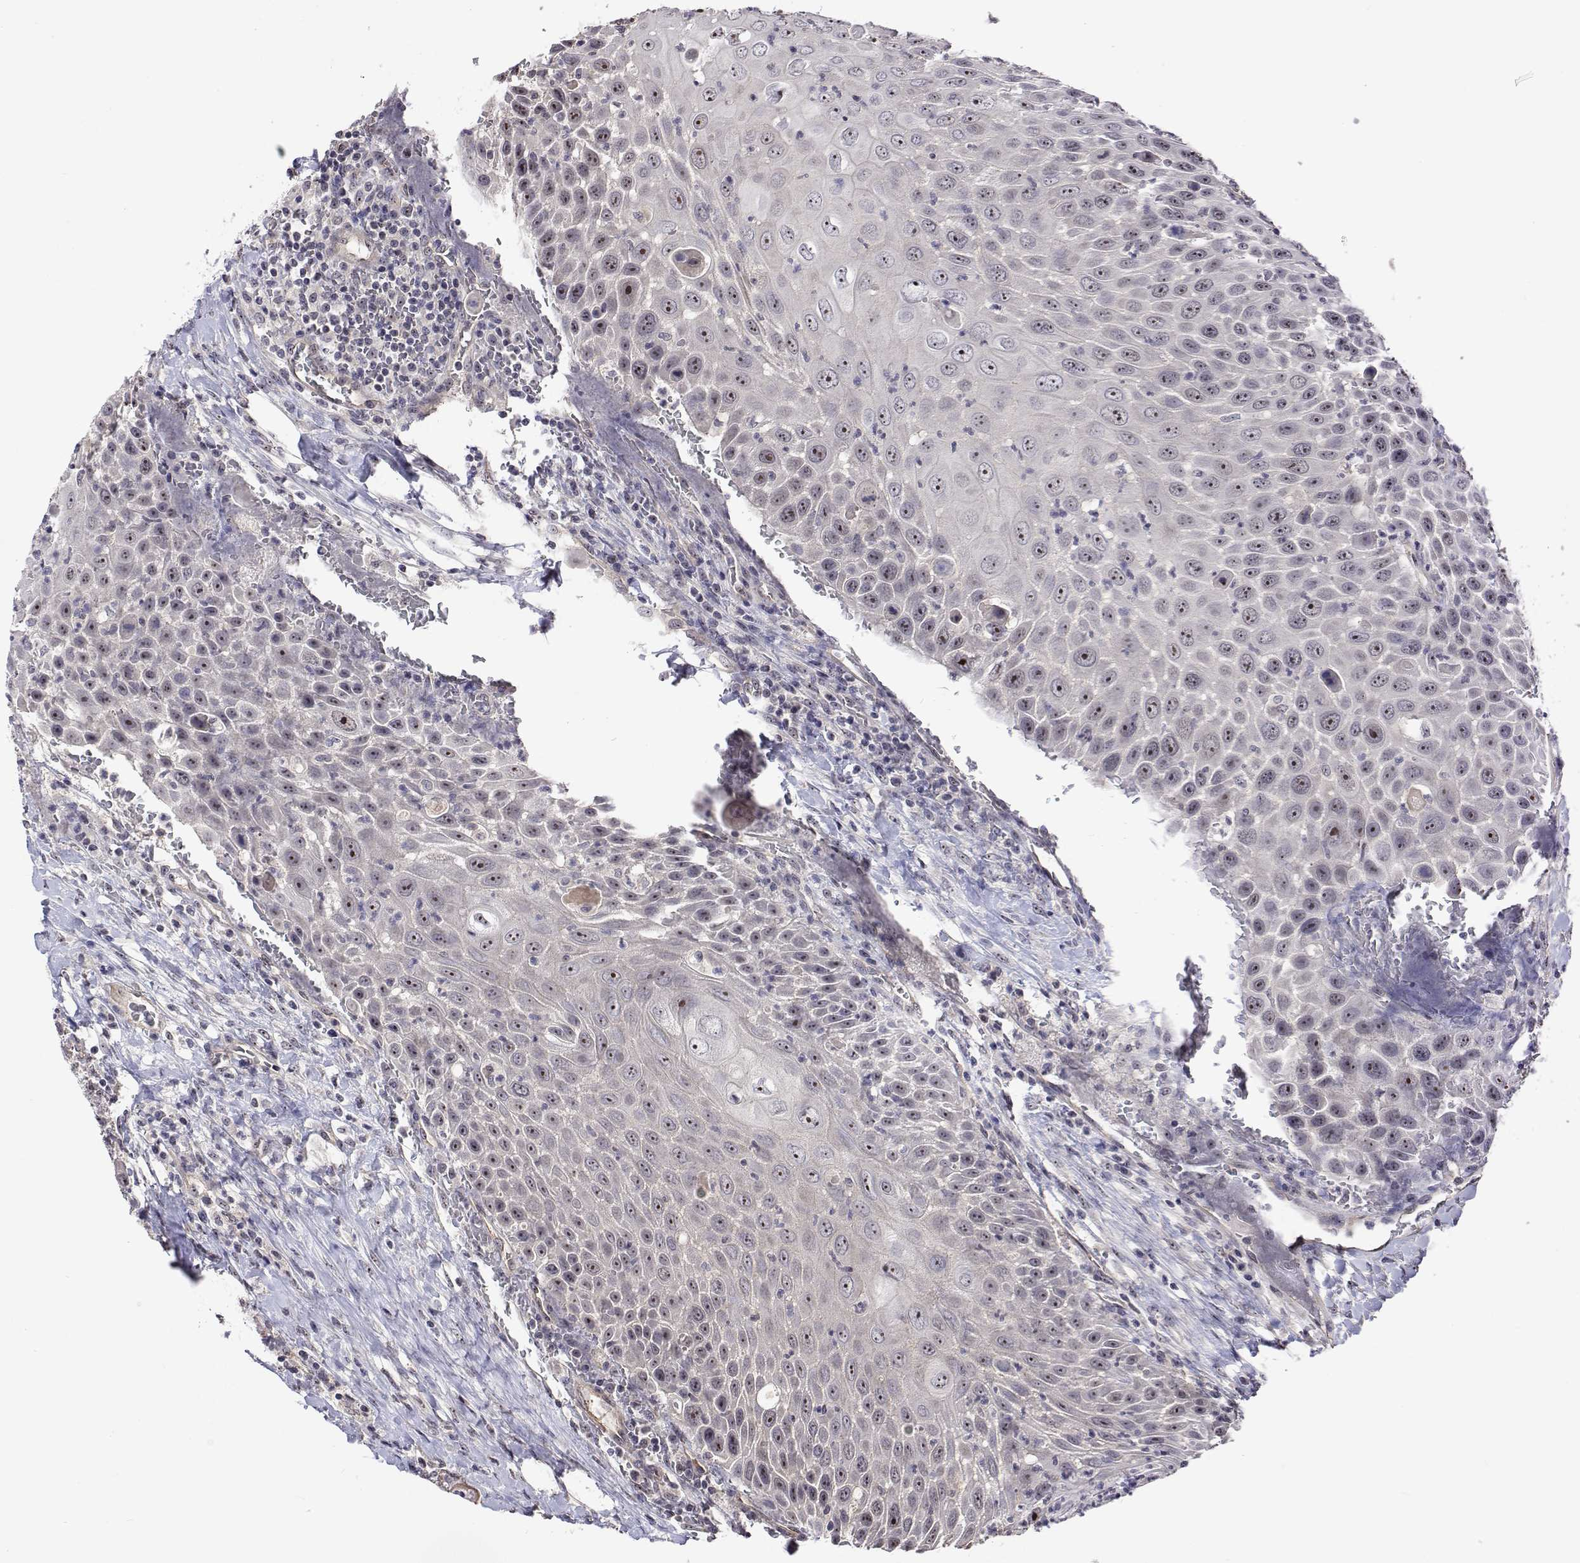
{"staining": {"intensity": "weak", "quantity": "25%-75%", "location": "nuclear"}, "tissue": "head and neck cancer", "cell_type": "Tumor cells", "image_type": "cancer", "snomed": [{"axis": "morphology", "description": "Squamous cell carcinoma, NOS"}, {"axis": "topography", "description": "Head-Neck"}], "caption": "Weak nuclear protein expression is identified in about 25%-75% of tumor cells in head and neck cancer.", "gene": "NHP2", "patient": {"sex": "male", "age": 69}}